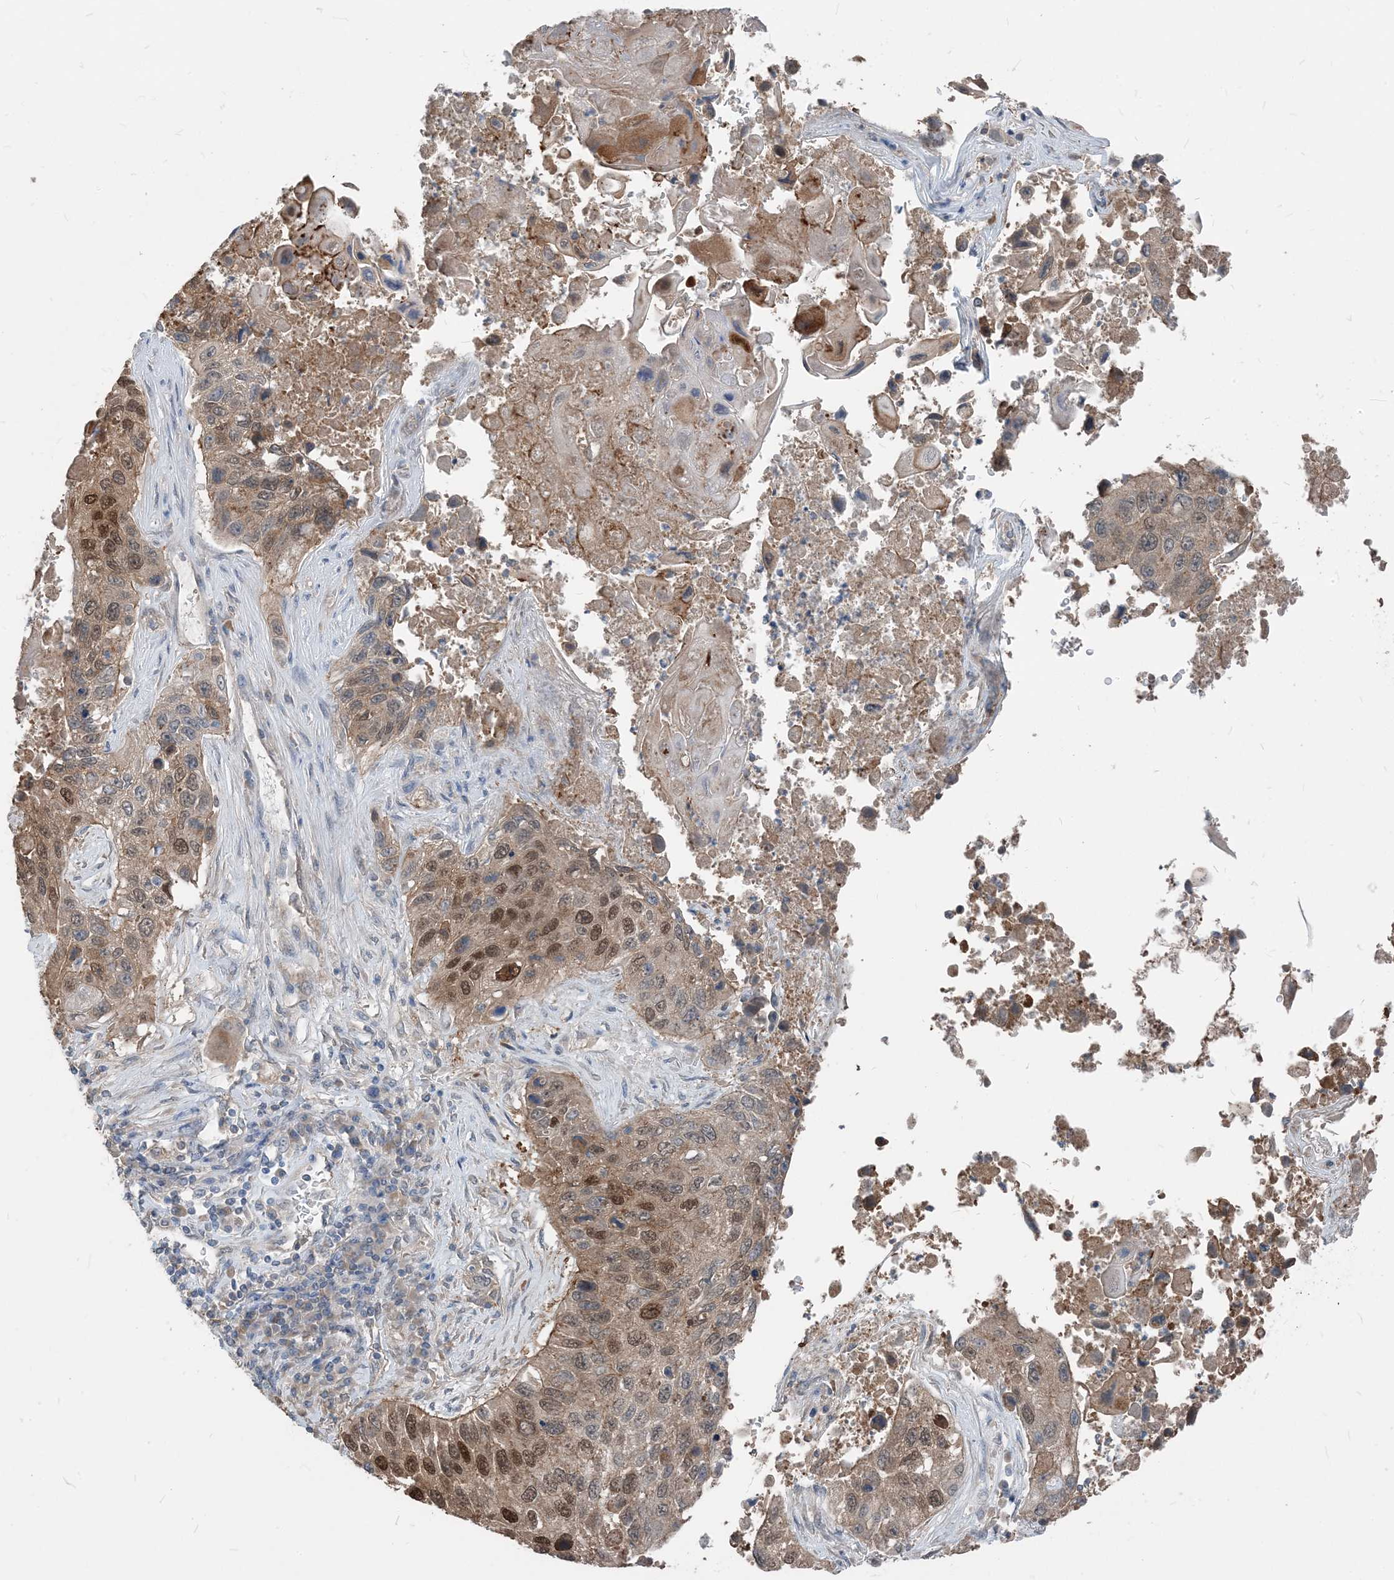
{"staining": {"intensity": "moderate", "quantity": ">75%", "location": "cytoplasmic/membranous,nuclear"}, "tissue": "lung cancer", "cell_type": "Tumor cells", "image_type": "cancer", "snomed": [{"axis": "morphology", "description": "Squamous cell carcinoma, NOS"}, {"axis": "topography", "description": "Lung"}], "caption": "The photomicrograph reveals a brown stain indicating the presence of a protein in the cytoplasmic/membranous and nuclear of tumor cells in squamous cell carcinoma (lung). The protein of interest is stained brown, and the nuclei are stained in blue (DAB IHC with brightfield microscopy, high magnification).", "gene": "NCOA7", "patient": {"sex": "male", "age": 61}}